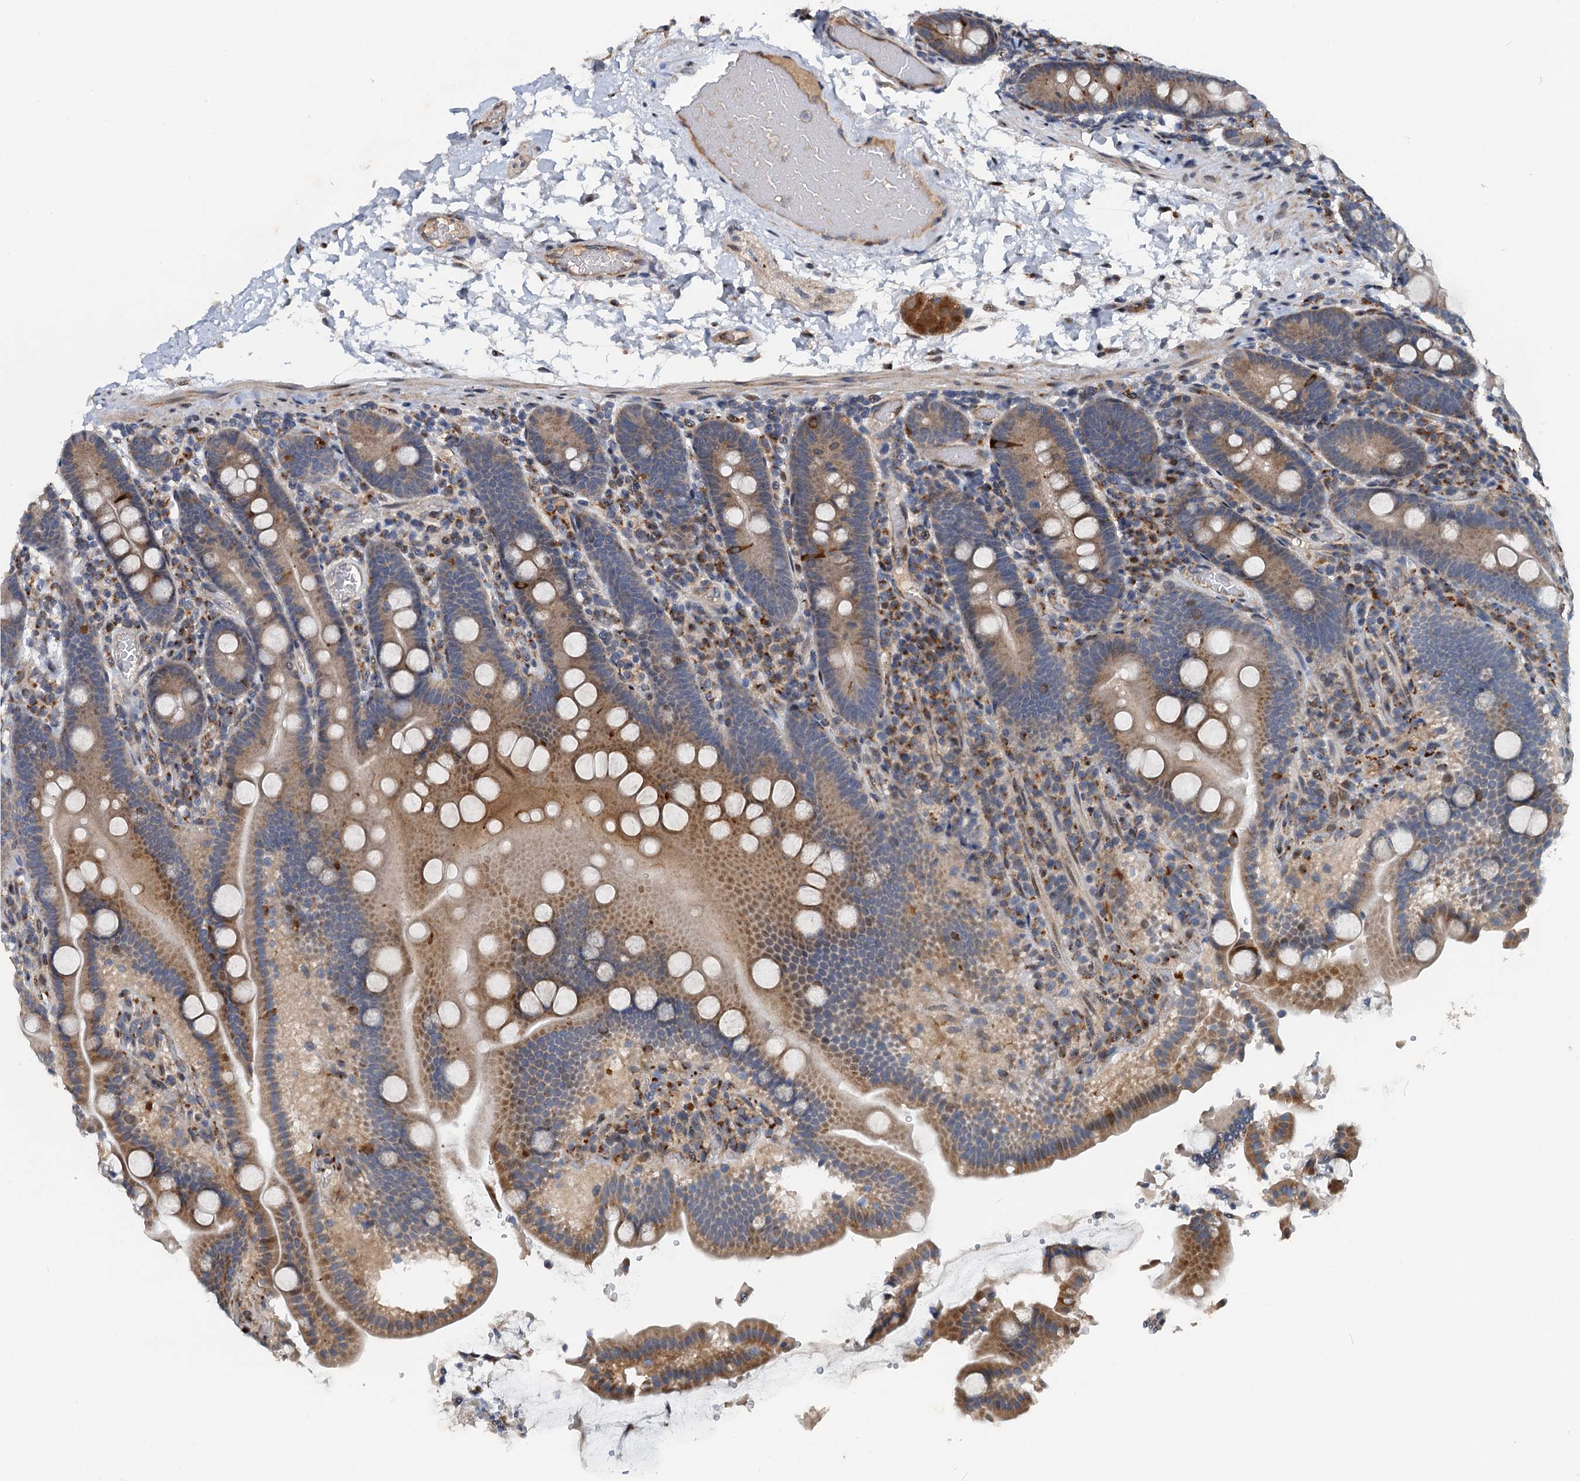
{"staining": {"intensity": "moderate", "quantity": "<25%", "location": "cytoplasmic/membranous"}, "tissue": "duodenum", "cell_type": "Glandular cells", "image_type": "normal", "snomed": [{"axis": "morphology", "description": "Normal tissue, NOS"}, {"axis": "topography", "description": "Duodenum"}], "caption": "Moderate cytoplasmic/membranous expression is appreciated in about <25% of glandular cells in unremarkable duodenum.", "gene": "NBEA", "patient": {"sex": "male", "age": 55}}